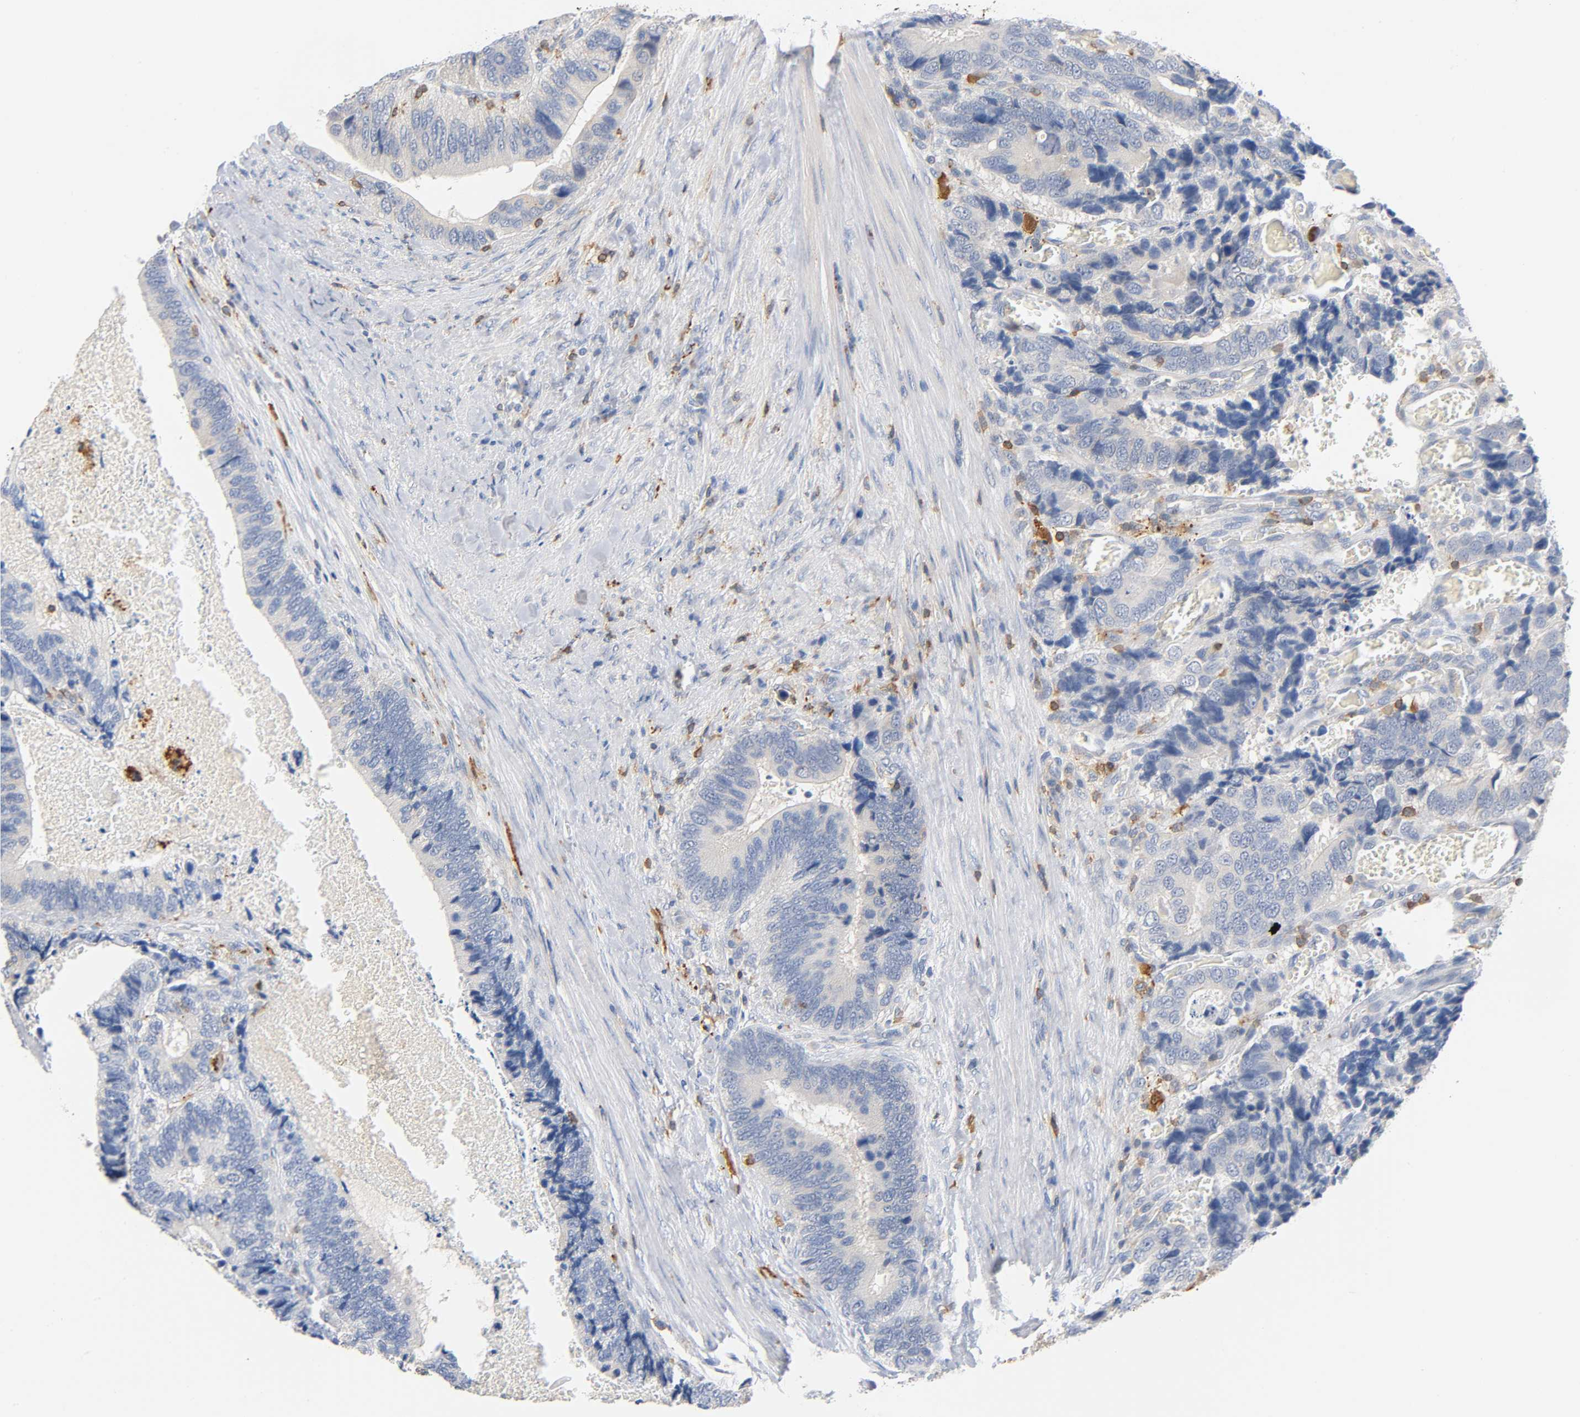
{"staining": {"intensity": "negative", "quantity": "none", "location": "none"}, "tissue": "colorectal cancer", "cell_type": "Tumor cells", "image_type": "cancer", "snomed": [{"axis": "morphology", "description": "Adenocarcinoma, NOS"}, {"axis": "topography", "description": "Colon"}], "caption": "Colorectal adenocarcinoma stained for a protein using immunohistochemistry reveals no positivity tumor cells.", "gene": "UCKL1", "patient": {"sex": "male", "age": 72}}